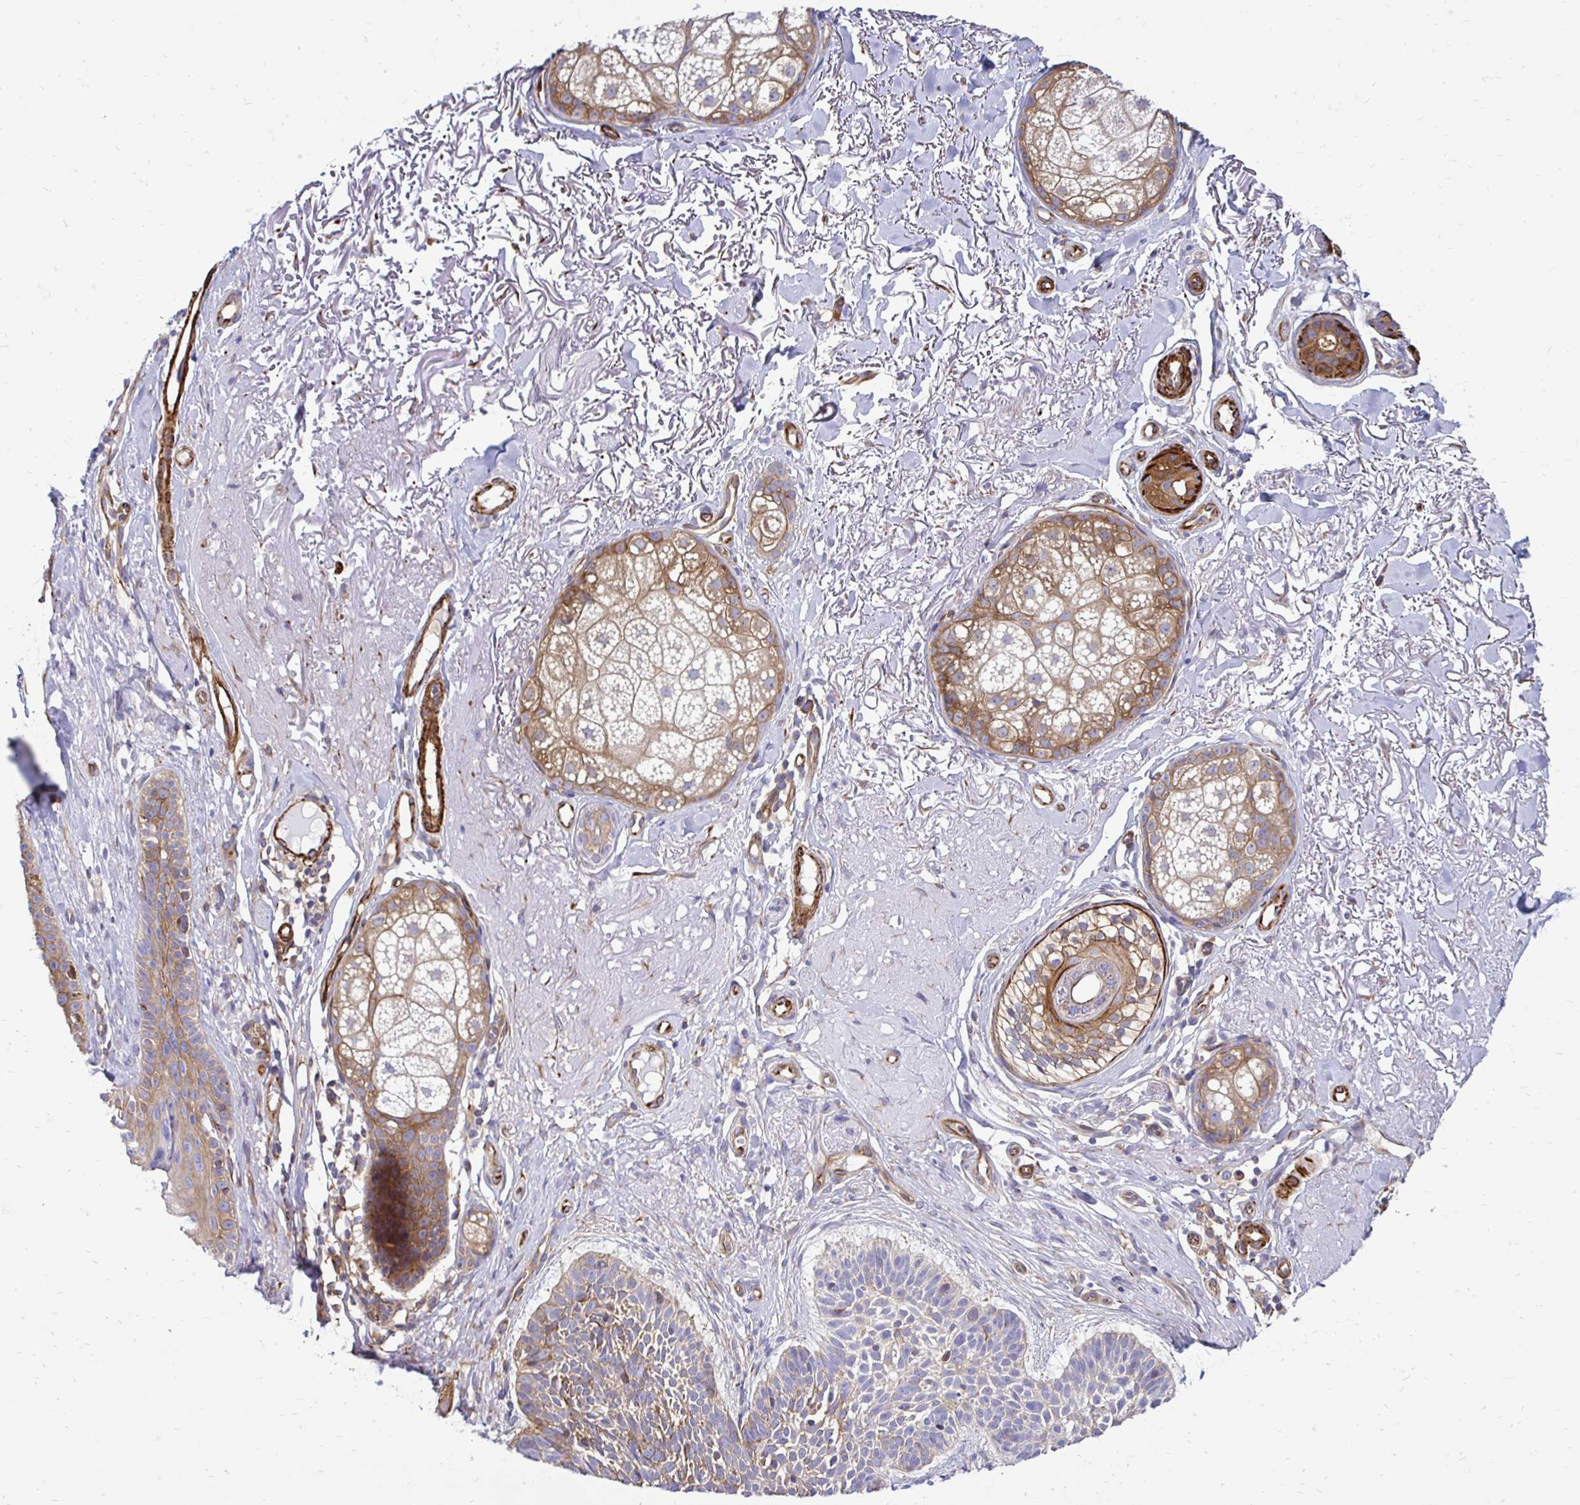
{"staining": {"intensity": "moderate", "quantity": ">75%", "location": "cytoplasmic/membranous"}, "tissue": "skin cancer", "cell_type": "Tumor cells", "image_type": "cancer", "snomed": [{"axis": "morphology", "description": "Basal cell carcinoma"}, {"axis": "topography", "description": "Skin"}], "caption": "Protein staining of skin cancer (basal cell carcinoma) tissue demonstrates moderate cytoplasmic/membranous positivity in about >75% of tumor cells.", "gene": "CTPS1", "patient": {"sex": "male", "age": 78}}